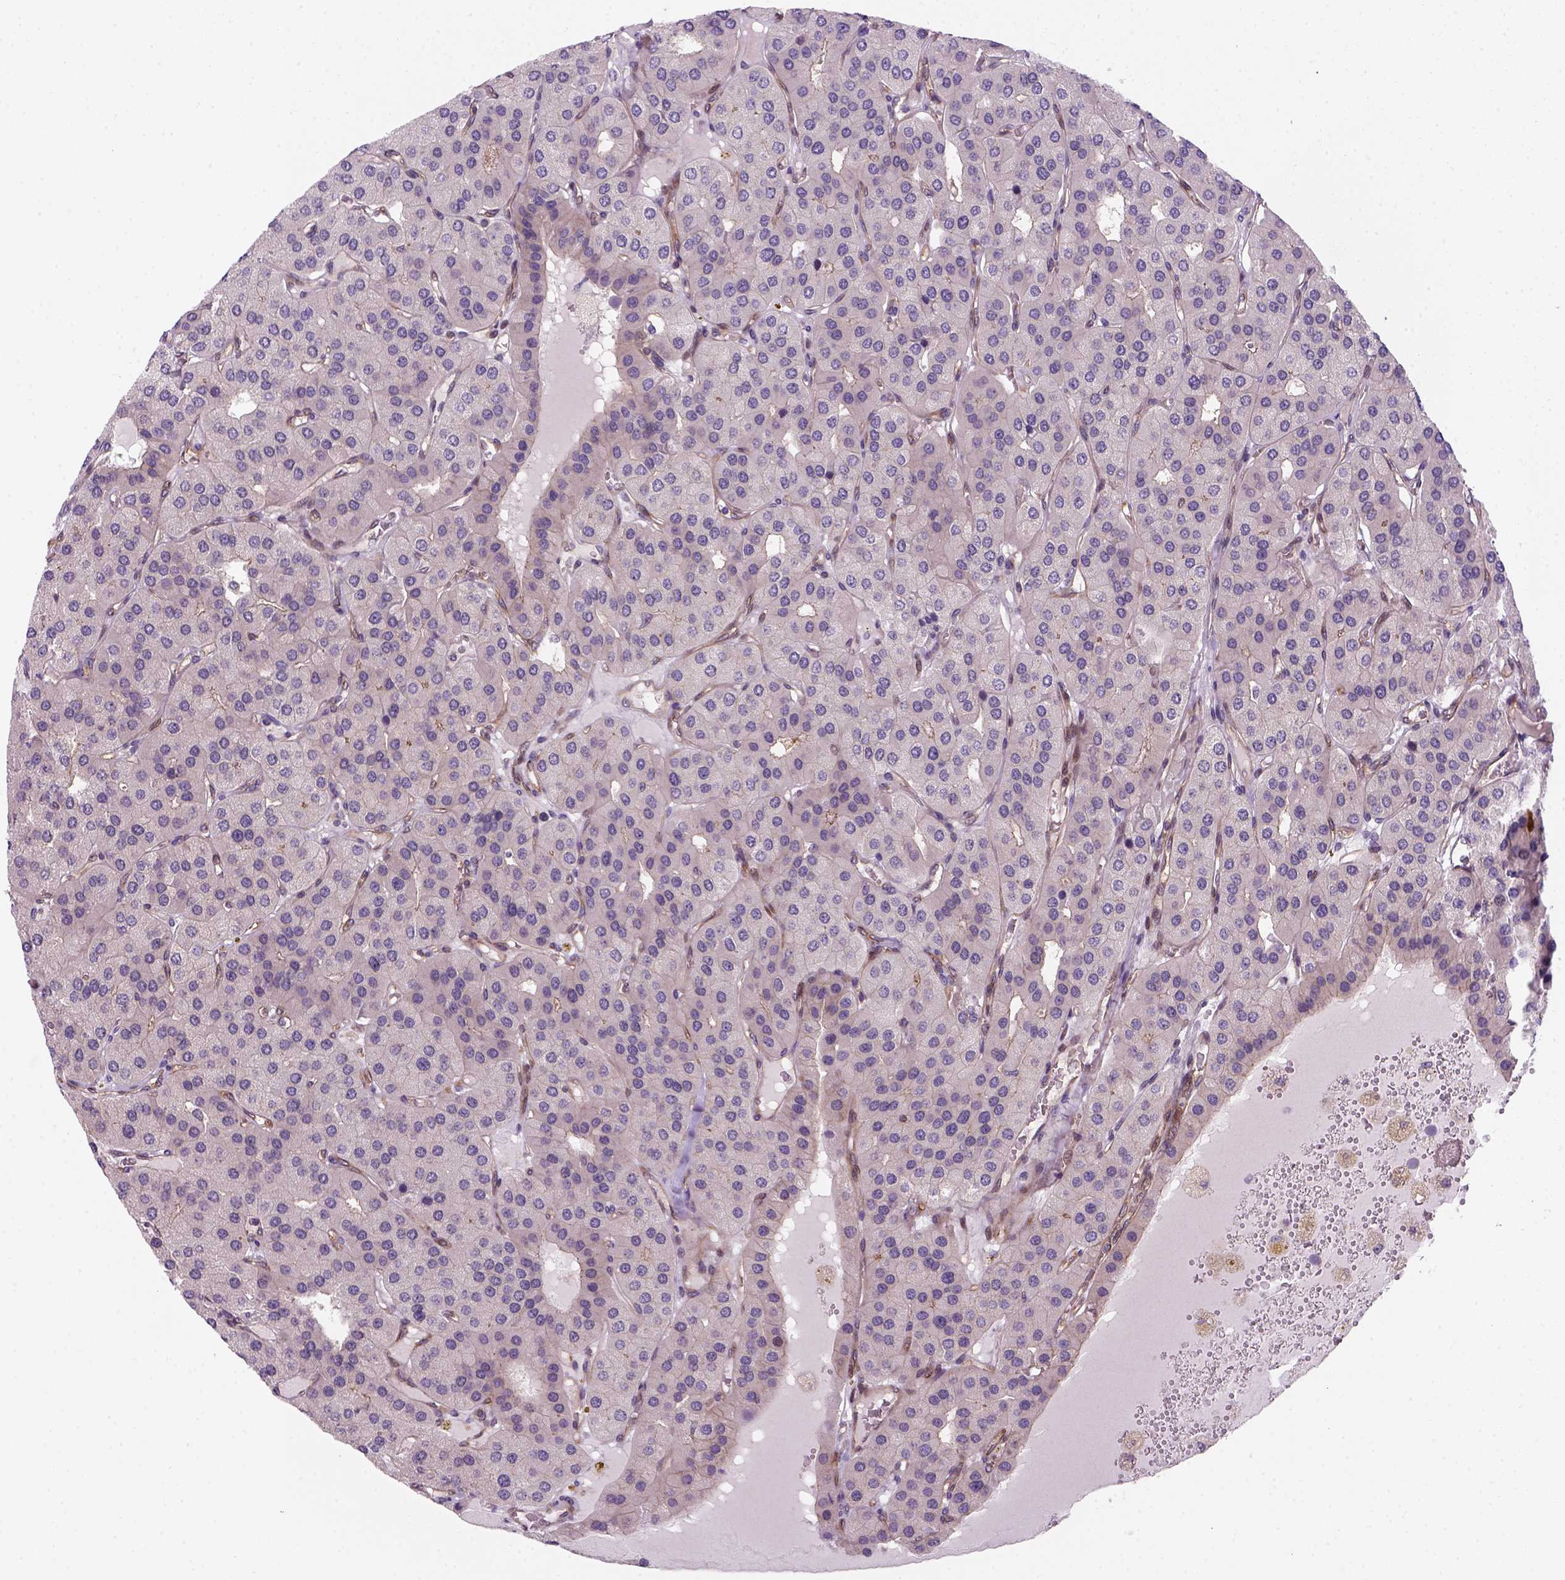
{"staining": {"intensity": "negative", "quantity": "none", "location": "none"}, "tissue": "parathyroid gland", "cell_type": "Glandular cells", "image_type": "normal", "snomed": [{"axis": "morphology", "description": "Normal tissue, NOS"}, {"axis": "morphology", "description": "Adenoma, NOS"}, {"axis": "topography", "description": "Parathyroid gland"}], "caption": "Benign parathyroid gland was stained to show a protein in brown. There is no significant positivity in glandular cells. (Brightfield microscopy of DAB (3,3'-diaminobenzidine) immunohistochemistry at high magnification).", "gene": "VSTM5", "patient": {"sex": "female", "age": 86}}